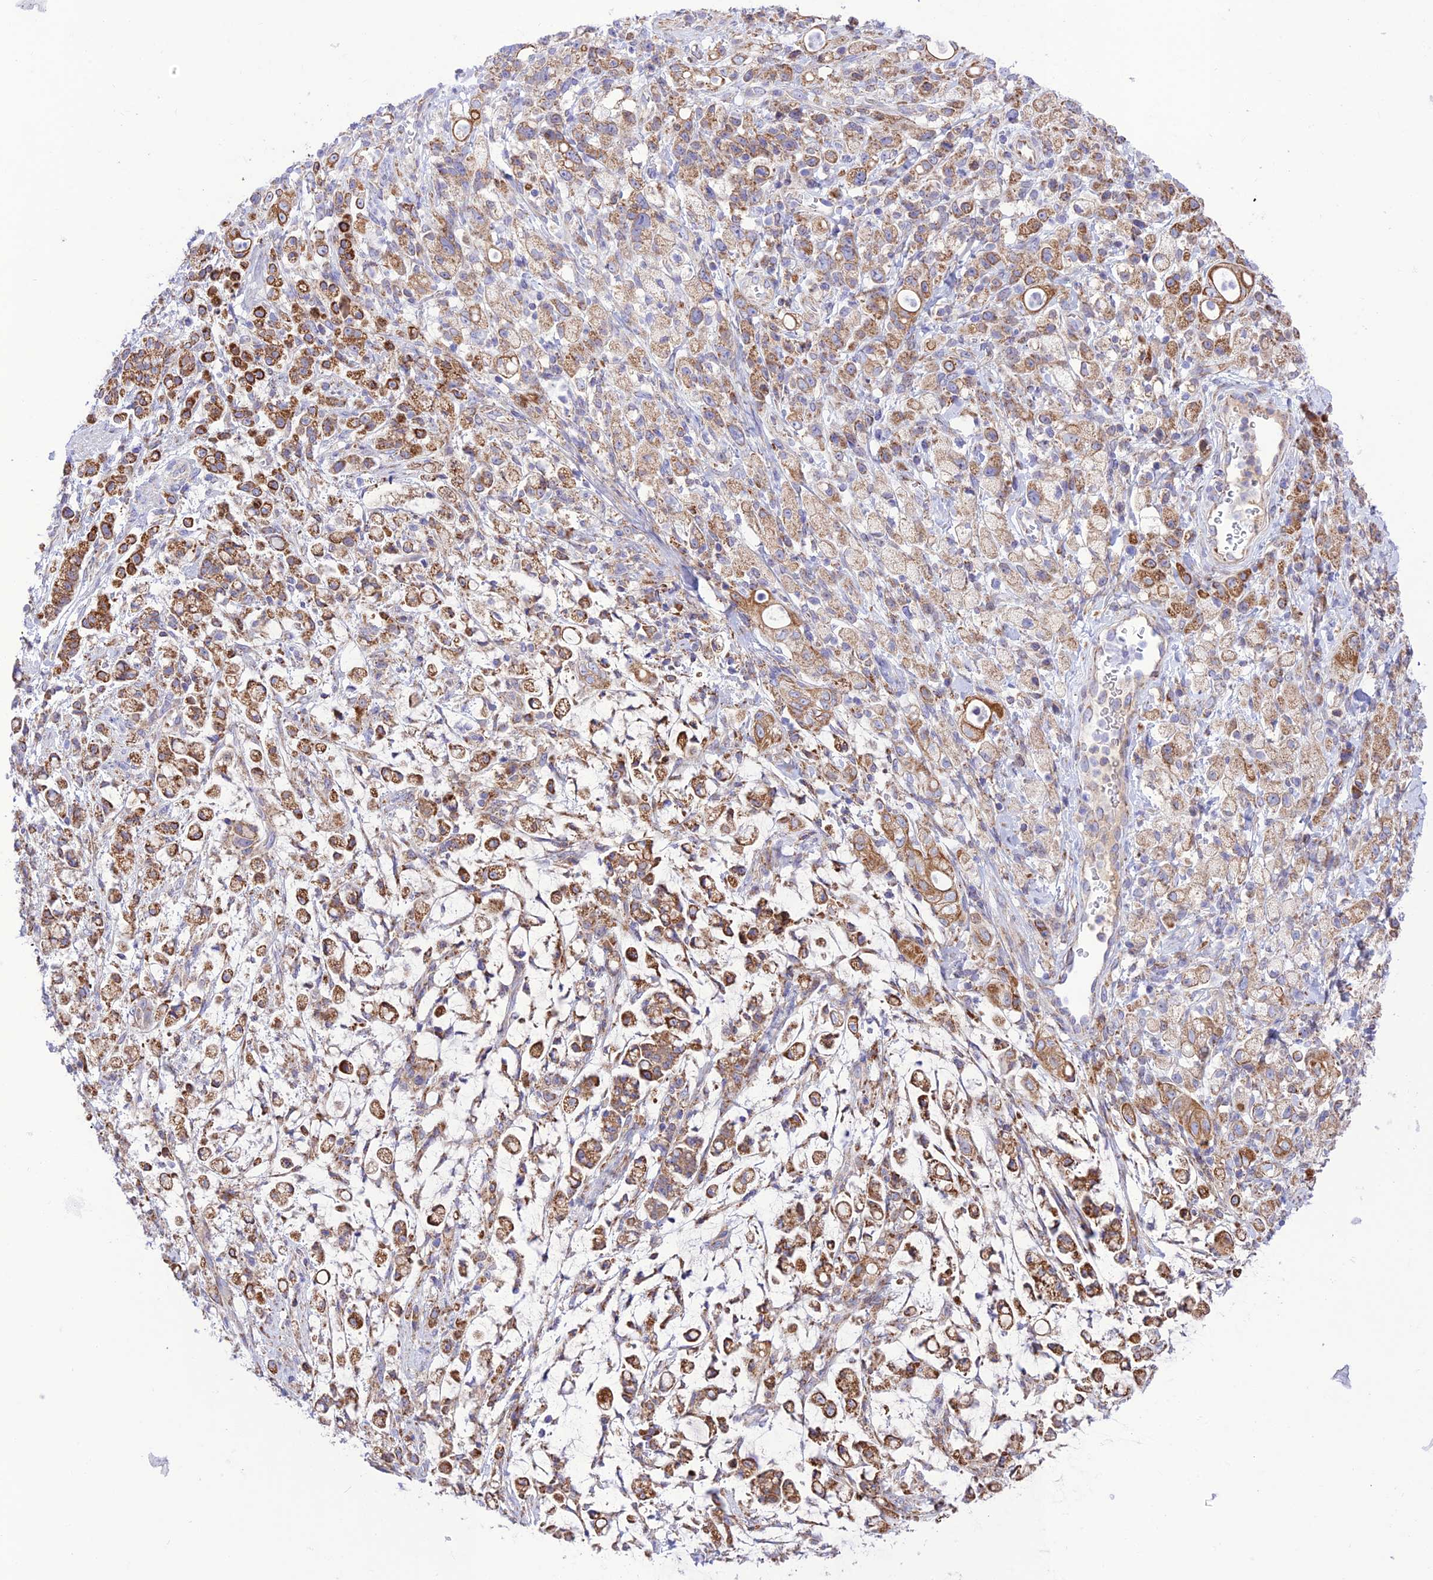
{"staining": {"intensity": "moderate", "quantity": ">75%", "location": "cytoplasmic/membranous"}, "tissue": "stomach cancer", "cell_type": "Tumor cells", "image_type": "cancer", "snomed": [{"axis": "morphology", "description": "Adenocarcinoma, NOS"}, {"axis": "topography", "description": "Stomach"}], "caption": "Stomach cancer (adenocarcinoma) tissue exhibits moderate cytoplasmic/membranous staining in approximately >75% of tumor cells (DAB IHC with brightfield microscopy, high magnification).", "gene": "UAP1L1", "patient": {"sex": "female", "age": 60}}